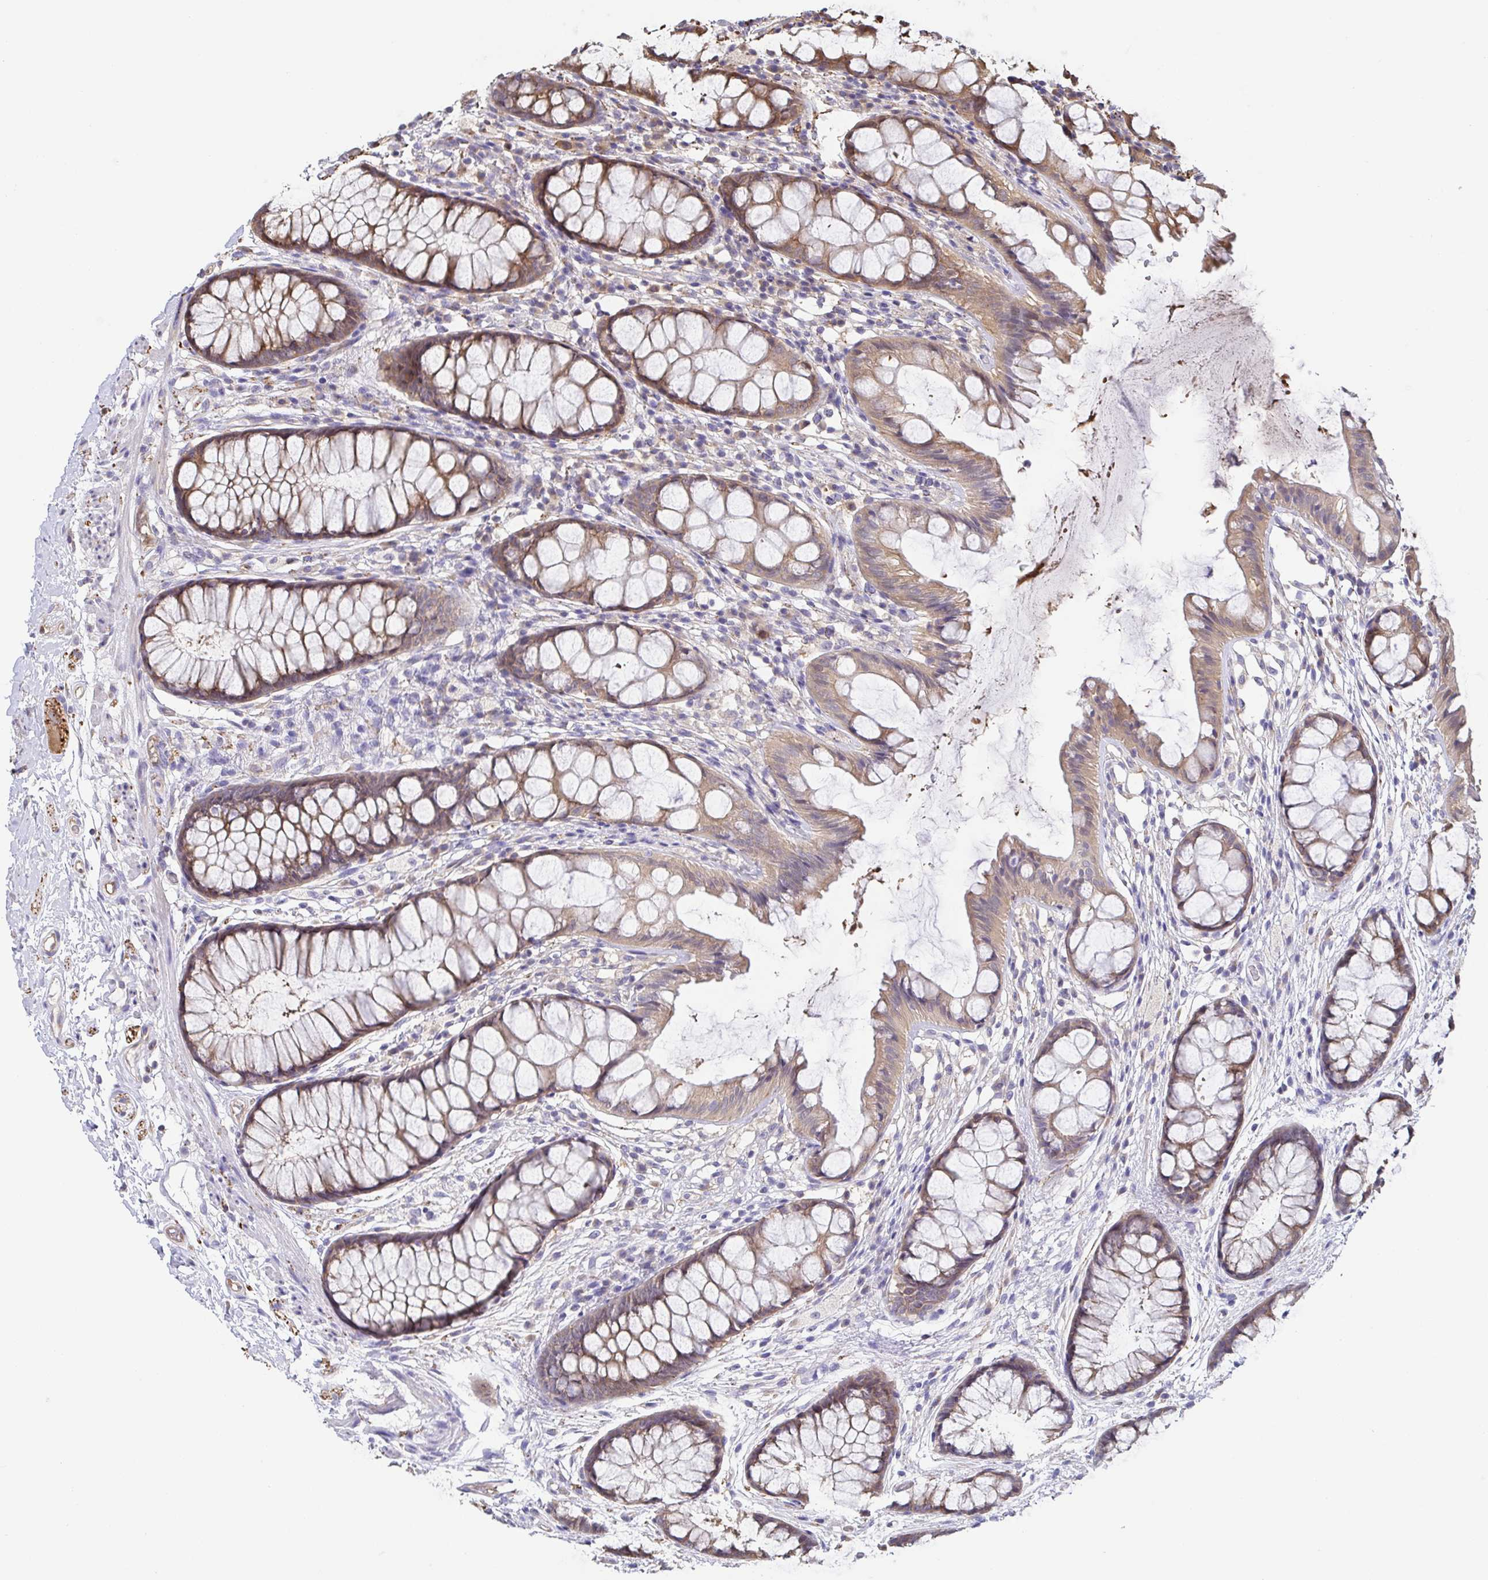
{"staining": {"intensity": "moderate", "quantity": ">75%", "location": "cytoplasmic/membranous"}, "tissue": "rectum", "cell_type": "Glandular cells", "image_type": "normal", "snomed": [{"axis": "morphology", "description": "Normal tissue, NOS"}, {"axis": "topography", "description": "Rectum"}], "caption": "Unremarkable rectum was stained to show a protein in brown. There is medium levels of moderate cytoplasmic/membranous staining in about >75% of glandular cells. The staining was performed using DAB (3,3'-diaminobenzidine), with brown indicating positive protein expression. Nuclei are stained blue with hematoxylin.", "gene": "EIF3D", "patient": {"sex": "female", "age": 62}}